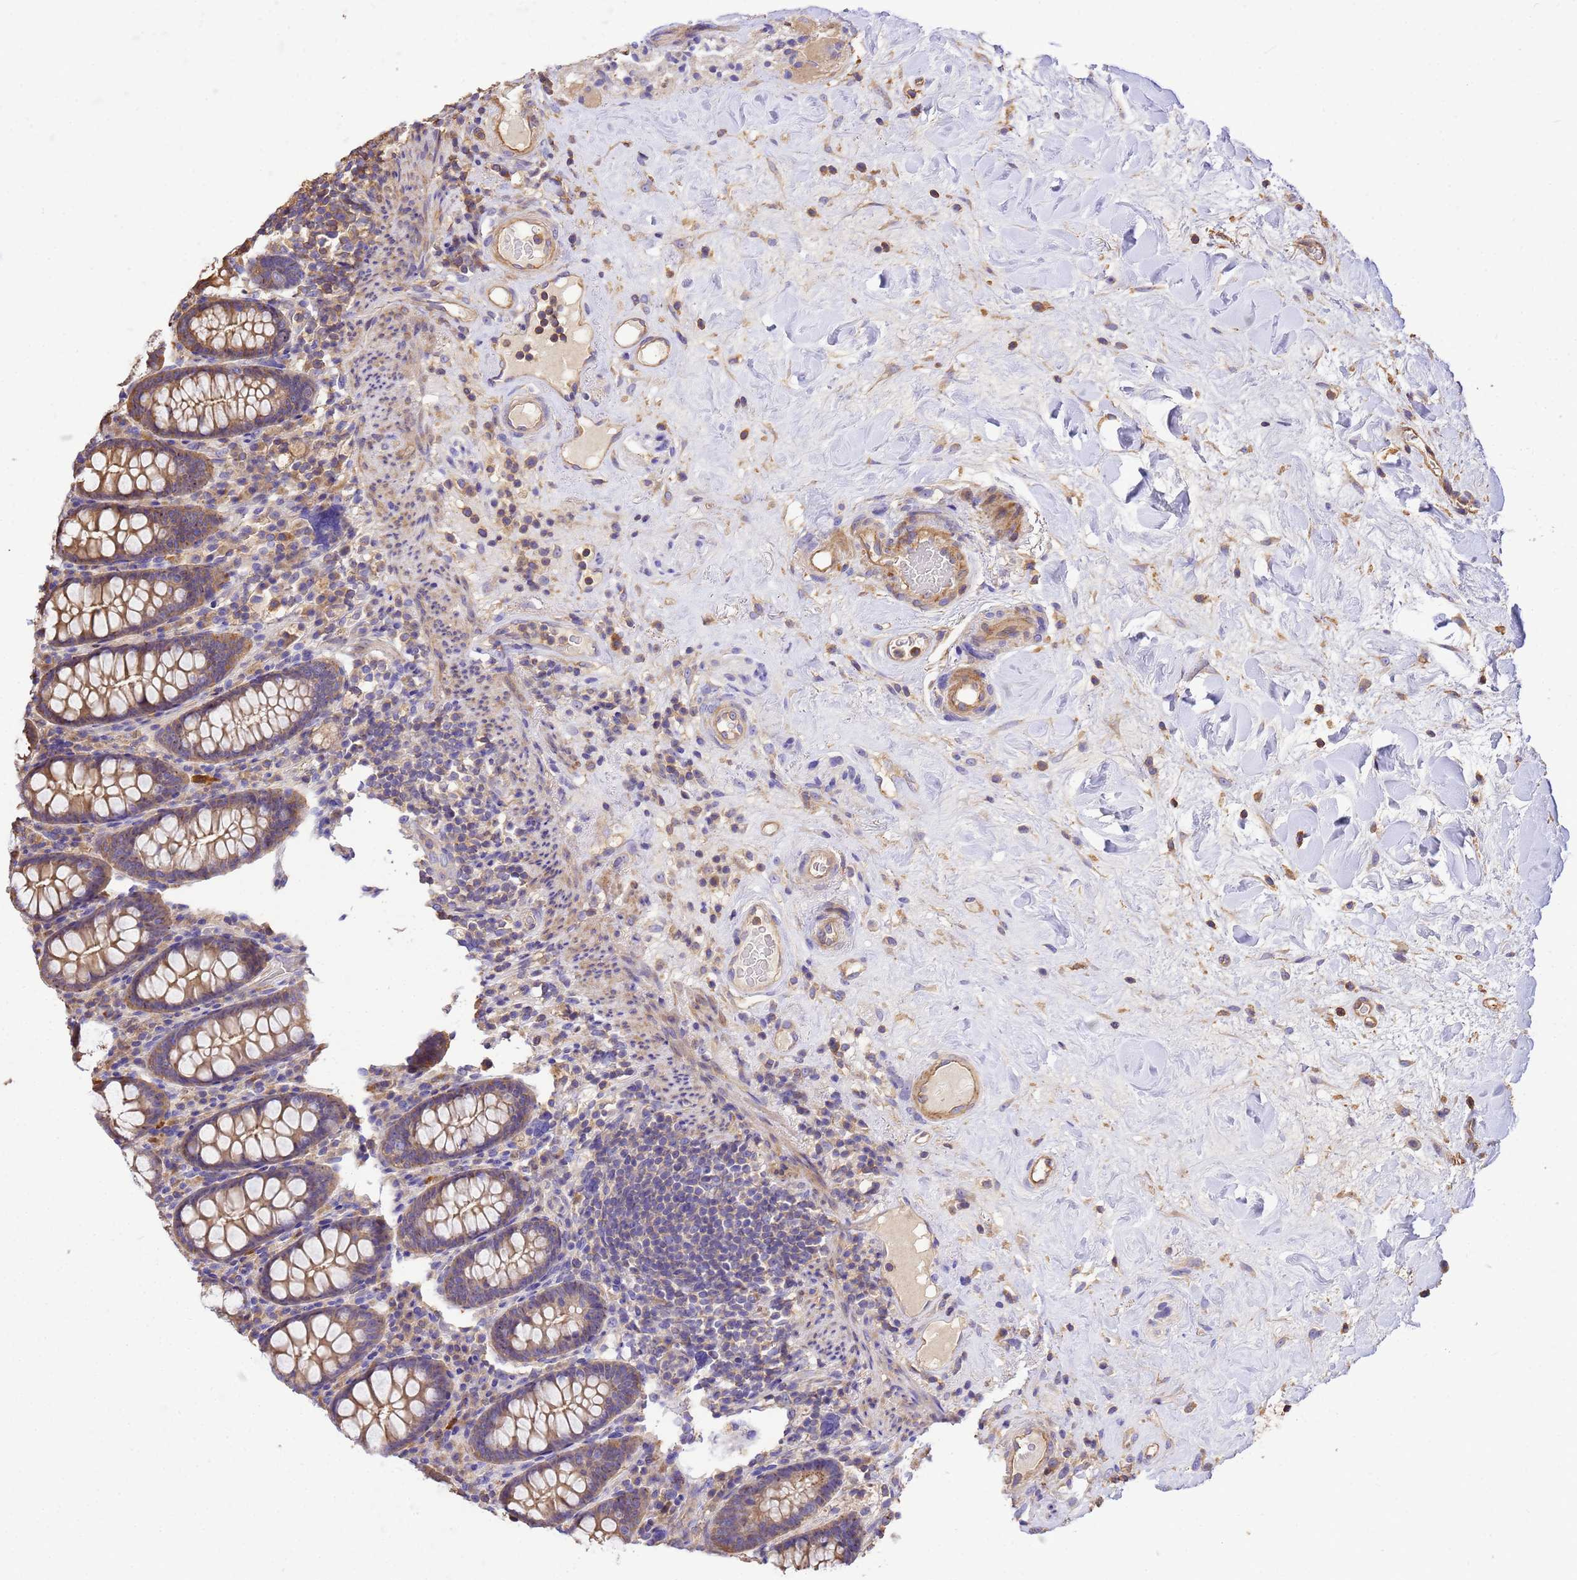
{"staining": {"intensity": "moderate", "quantity": ">75%", "location": "cytoplasmic/membranous"}, "tissue": "colon", "cell_type": "Endothelial cells", "image_type": "normal", "snomed": [{"axis": "morphology", "description": "Normal tissue, NOS"}, {"axis": "topography", "description": "Colon"}], "caption": "Endothelial cells demonstrate medium levels of moderate cytoplasmic/membranous staining in approximately >75% of cells in benign colon.", "gene": "WDR64", "patient": {"sex": "female", "age": 79}}